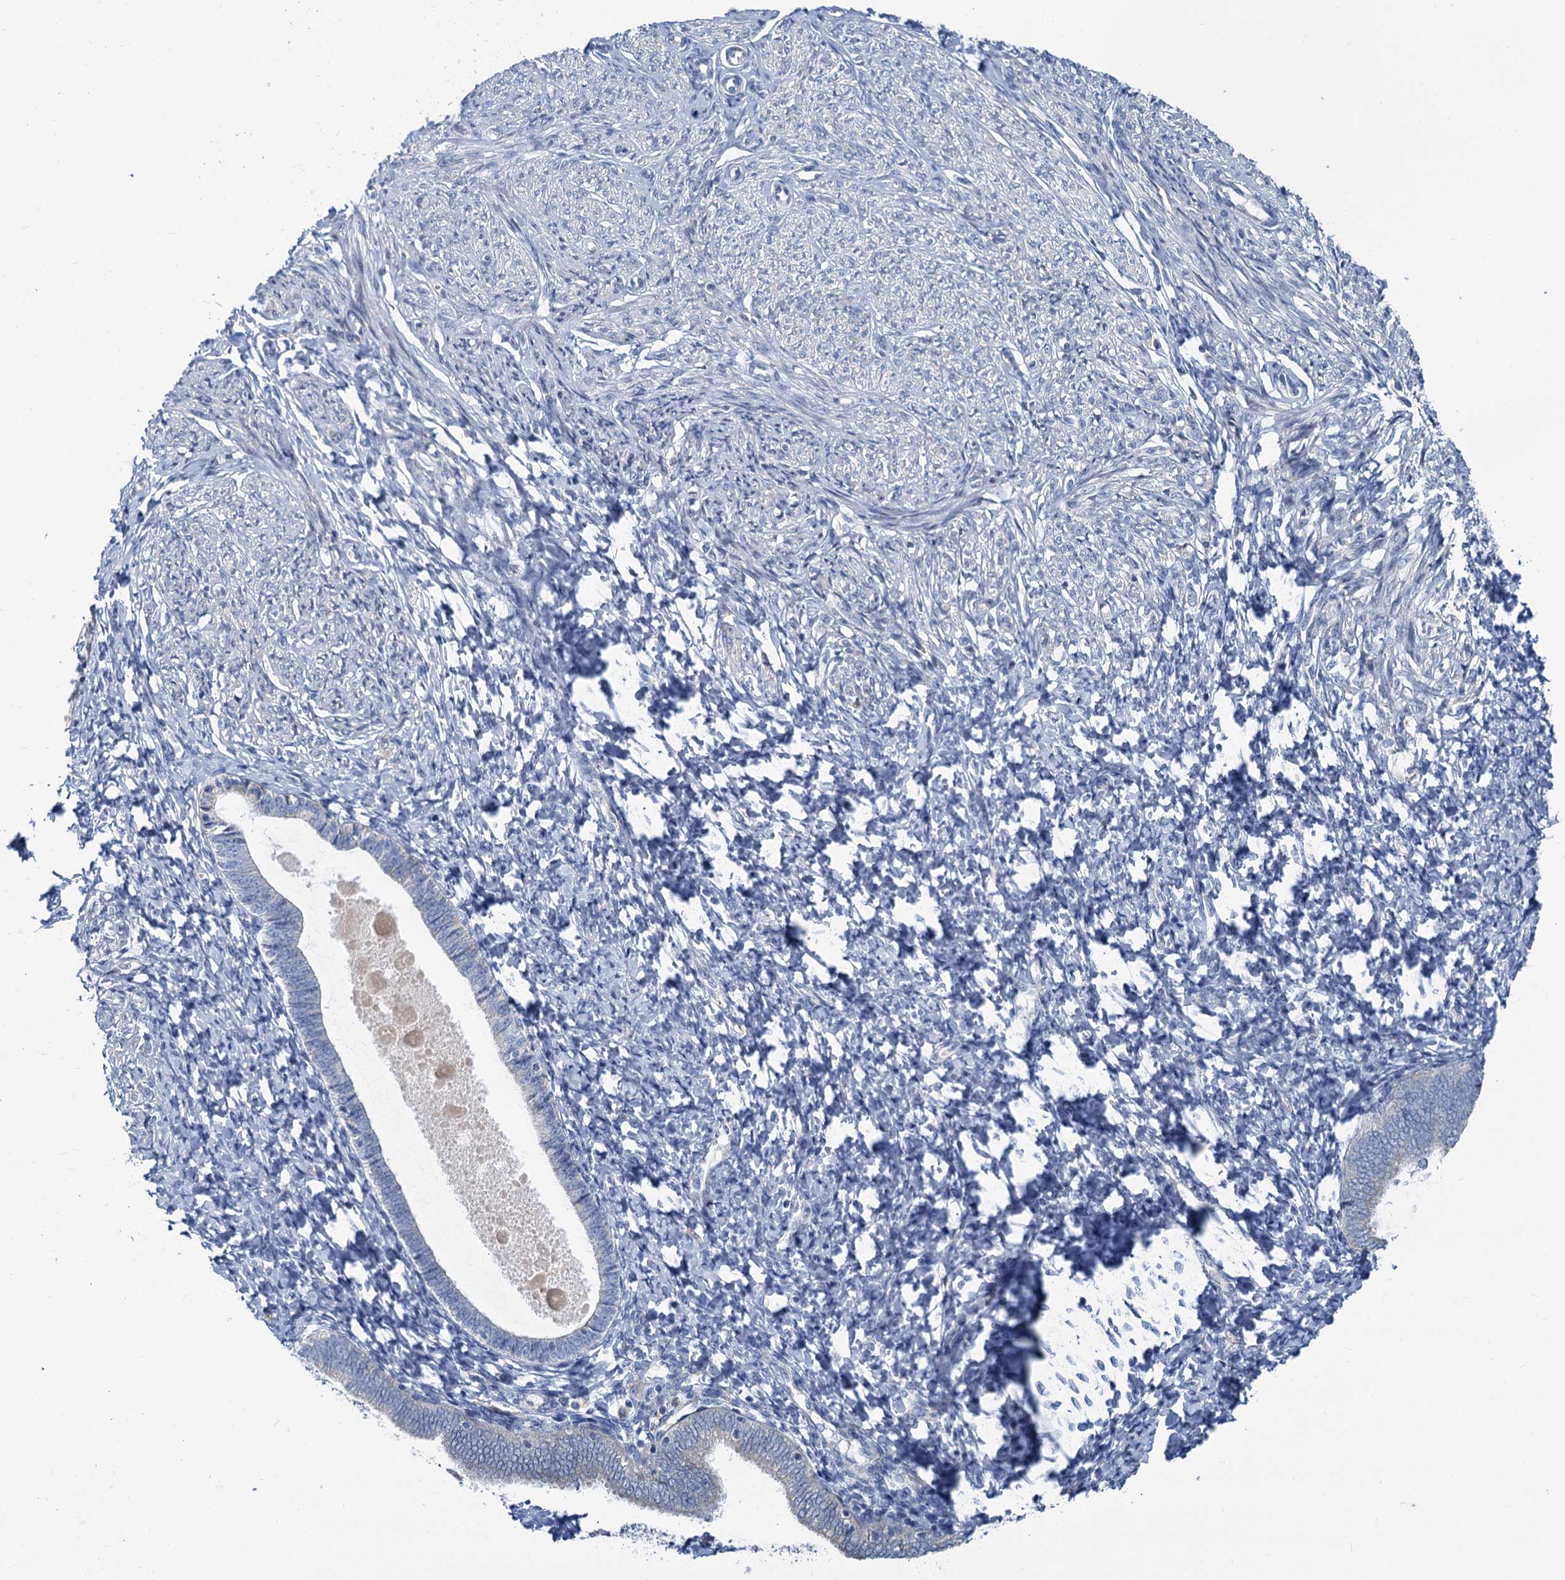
{"staining": {"intensity": "negative", "quantity": "none", "location": "none"}, "tissue": "endometrium", "cell_type": "Cells in endometrial stroma", "image_type": "normal", "snomed": [{"axis": "morphology", "description": "Normal tissue, NOS"}, {"axis": "topography", "description": "Endometrium"}], "caption": "This is an IHC photomicrograph of normal endometrium. There is no staining in cells in endometrial stroma.", "gene": "PRSS35", "patient": {"sex": "female", "age": 72}}